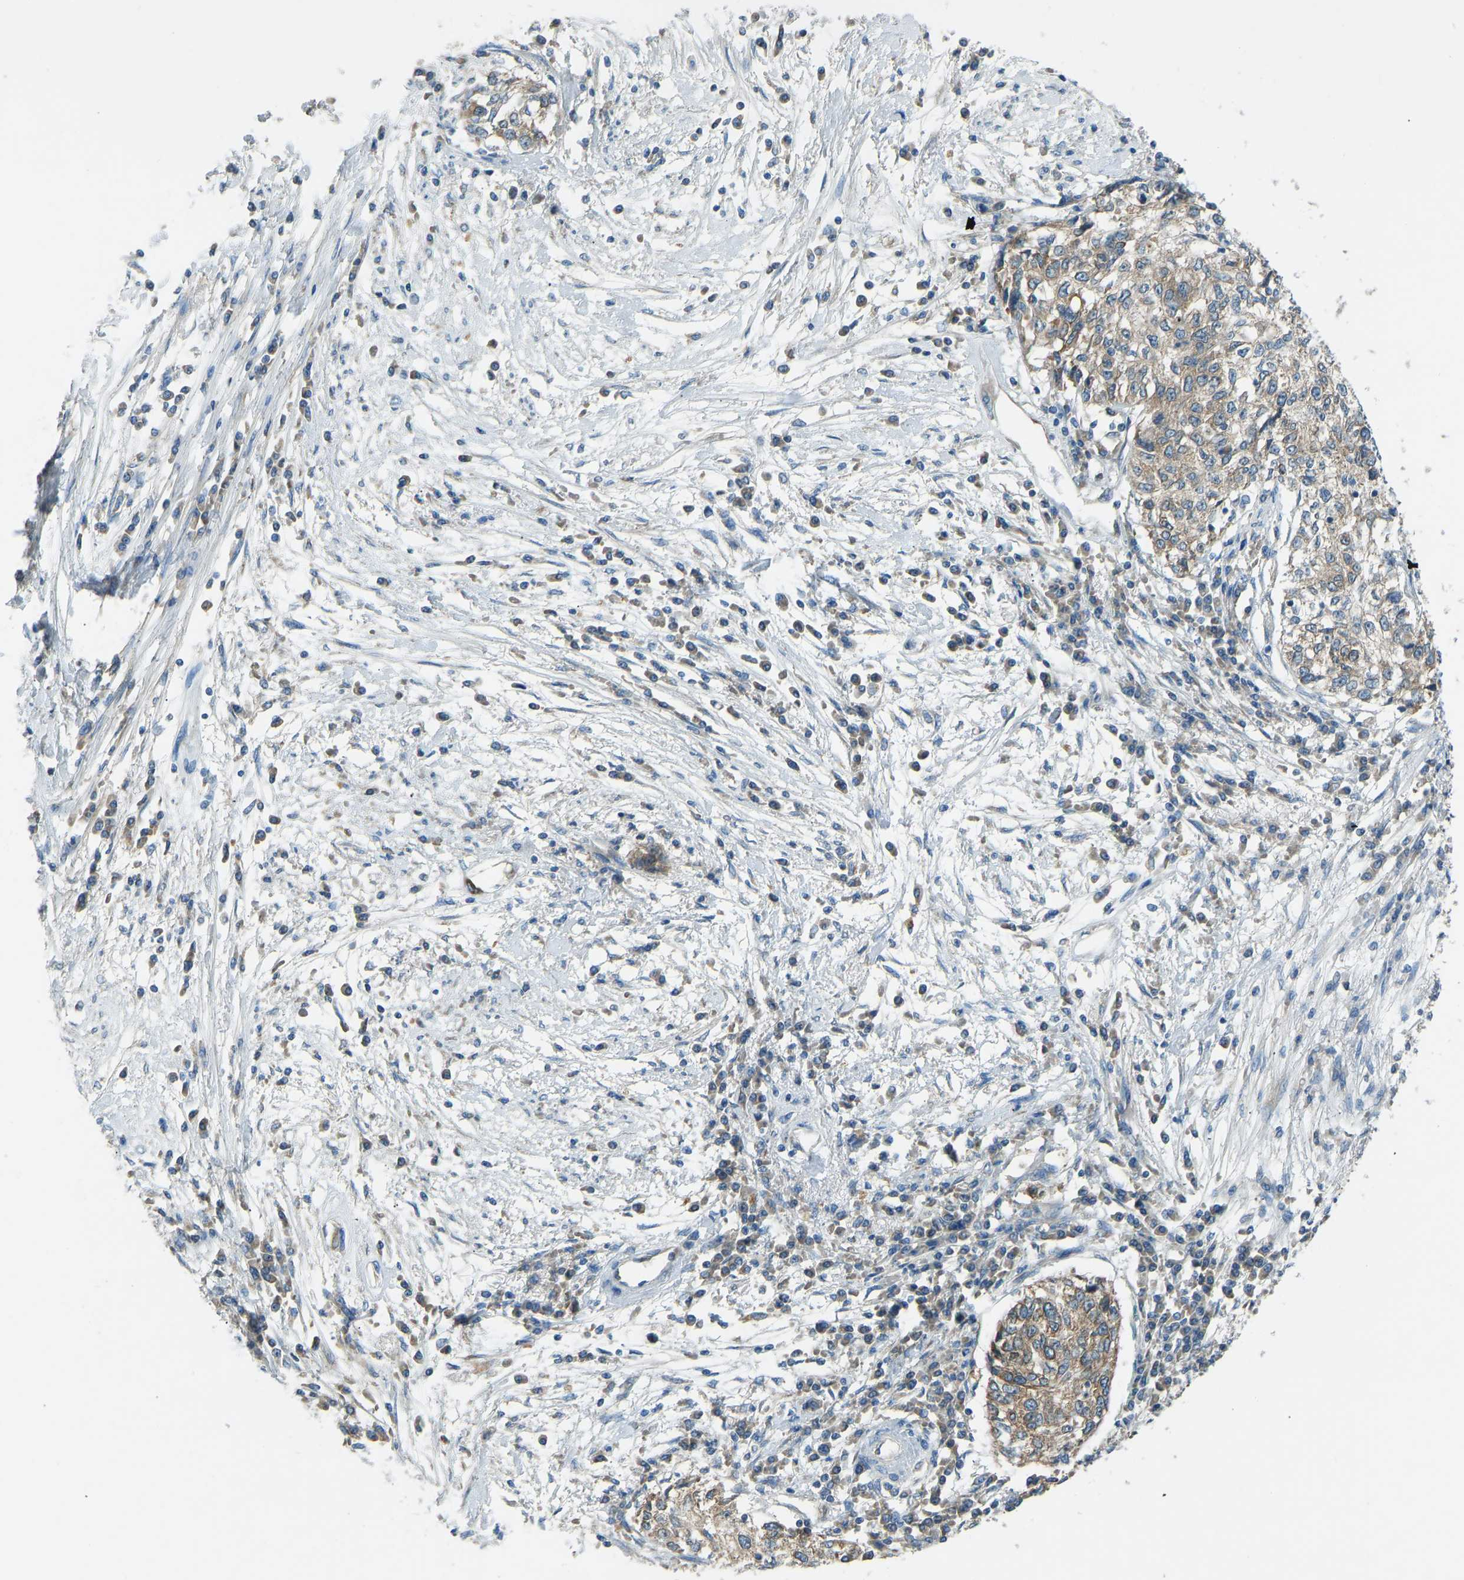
{"staining": {"intensity": "moderate", "quantity": ">75%", "location": "cytoplasmic/membranous"}, "tissue": "cervical cancer", "cell_type": "Tumor cells", "image_type": "cancer", "snomed": [{"axis": "morphology", "description": "Squamous cell carcinoma, NOS"}, {"axis": "topography", "description": "Cervix"}], "caption": "Protein expression analysis of cervical cancer (squamous cell carcinoma) exhibits moderate cytoplasmic/membranous expression in approximately >75% of tumor cells.", "gene": "STAU2", "patient": {"sex": "female", "age": 57}}